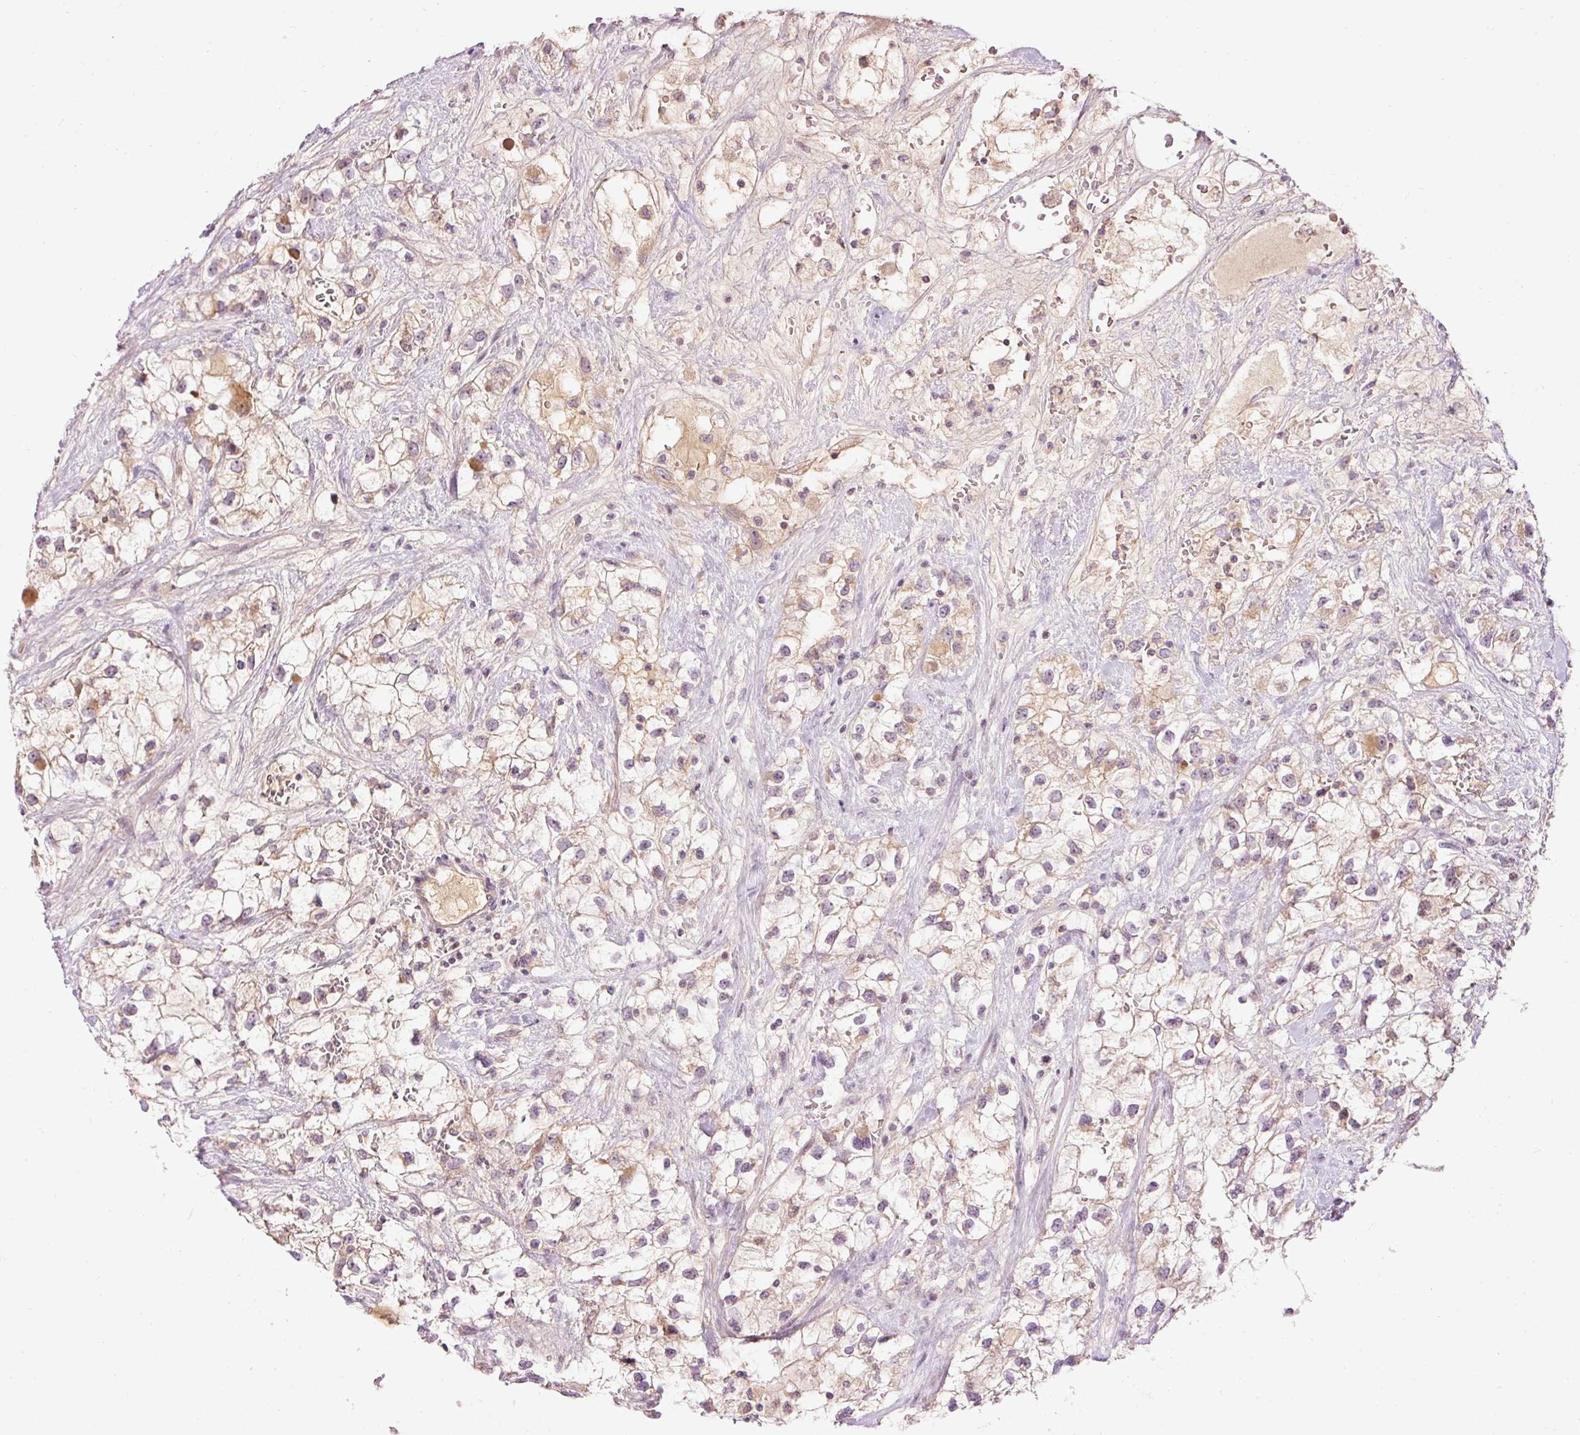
{"staining": {"intensity": "weak", "quantity": "<25%", "location": "cytoplasmic/membranous"}, "tissue": "renal cancer", "cell_type": "Tumor cells", "image_type": "cancer", "snomed": [{"axis": "morphology", "description": "Adenocarcinoma, NOS"}, {"axis": "topography", "description": "Kidney"}], "caption": "Renal adenocarcinoma stained for a protein using immunohistochemistry (IHC) demonstrates no positivity tumor cells.", "gene": "ABHD11", "patient": {"sex": "male", "age": 59}}